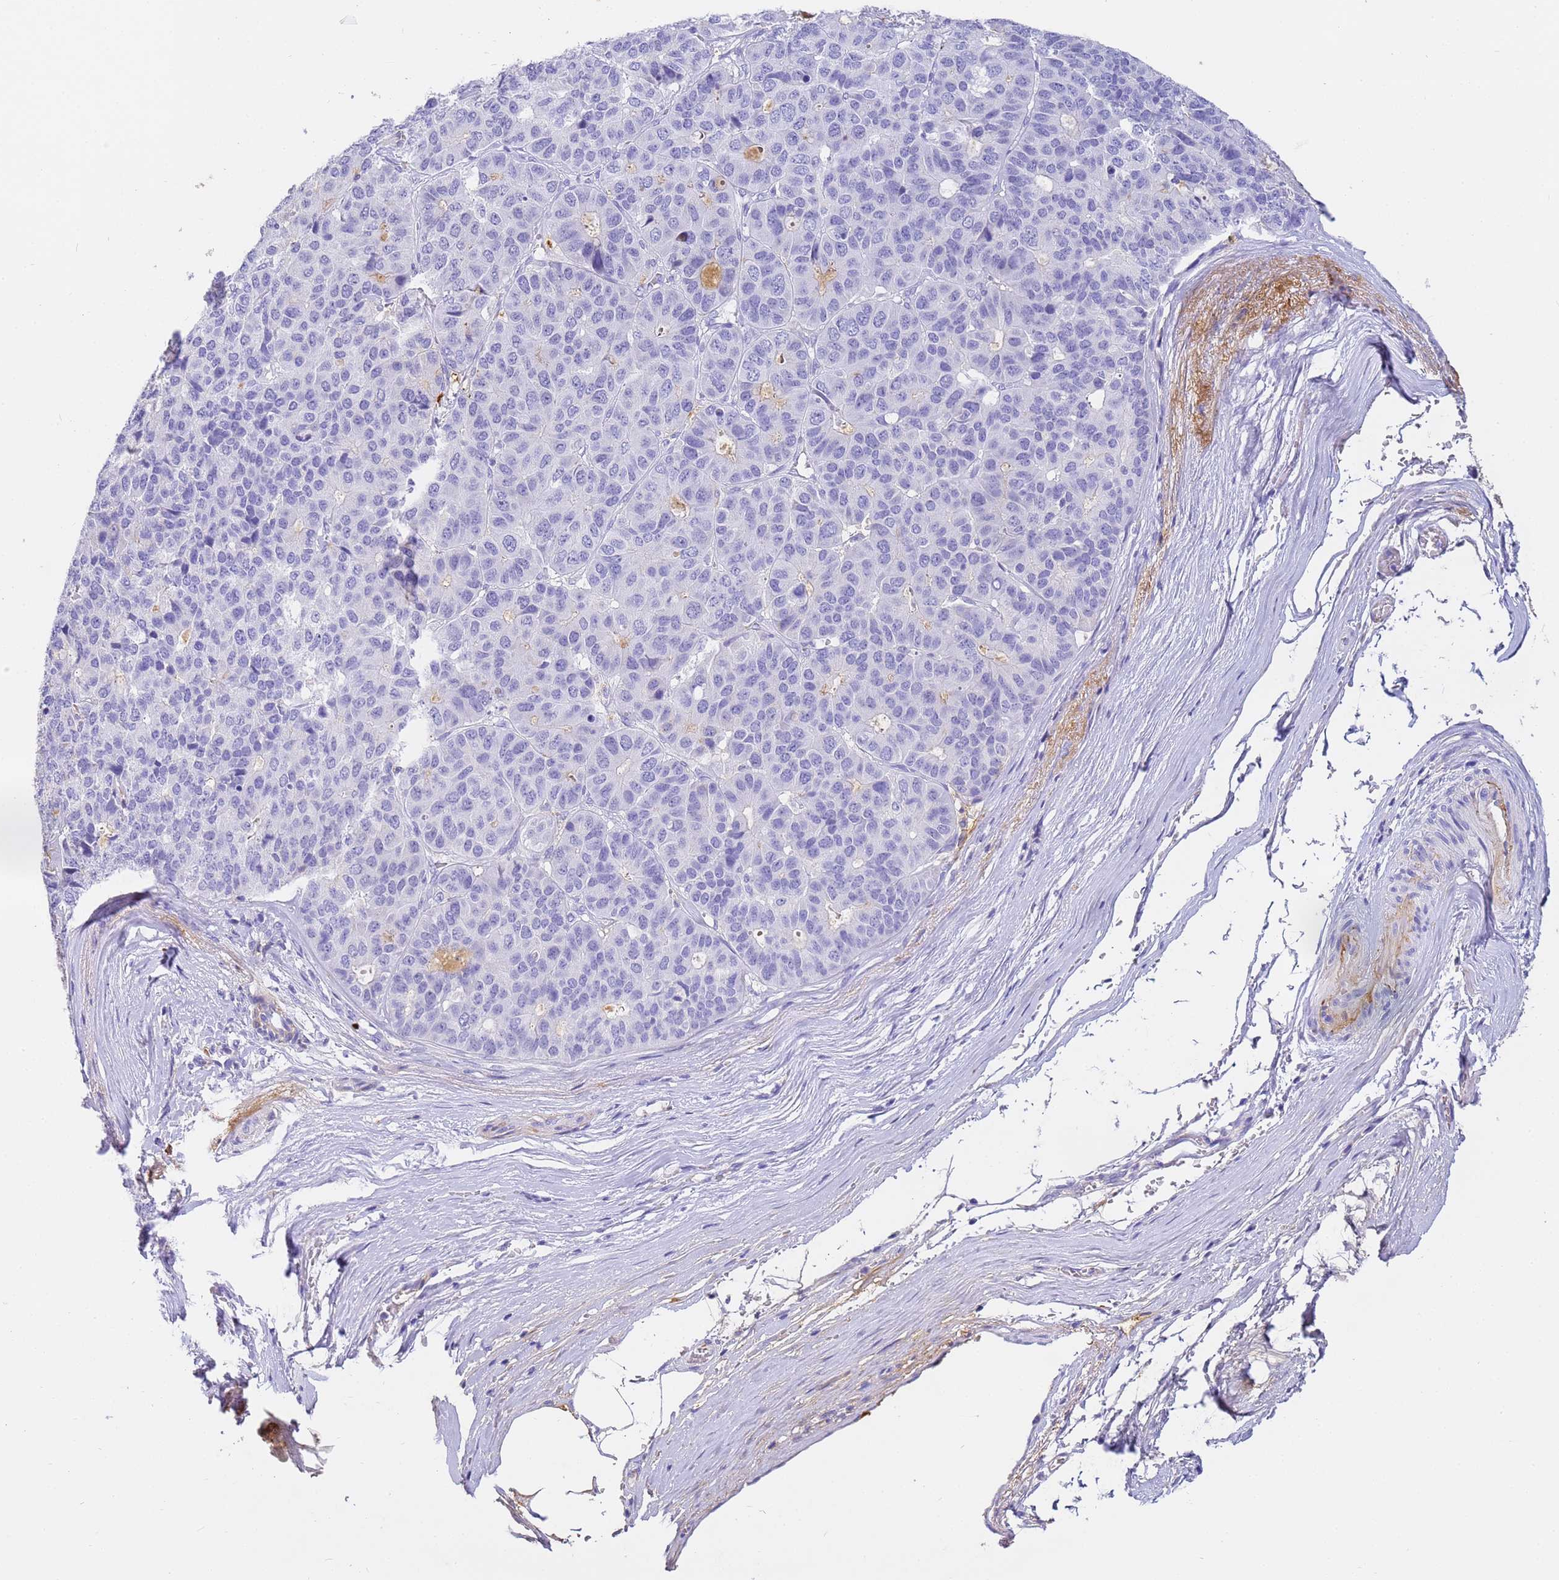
{"staining": {"intensity": "negative", "quantity": "none", "location": "none"}, "tissue": "pancreatic cancer", "cell_type": "Tumor cells", "image_type": "cancer", "snomed": [{"axis": "morphology", "description": "Adenocarcinoma, NOS"}, {"axis": "topography", "description": "Pancreas"}], "caption": "Tumor cells show no significant protein expression in pancreatic cancer.", "gene": "CFHR2", "patient": {"sex": "male", "age": 50}}